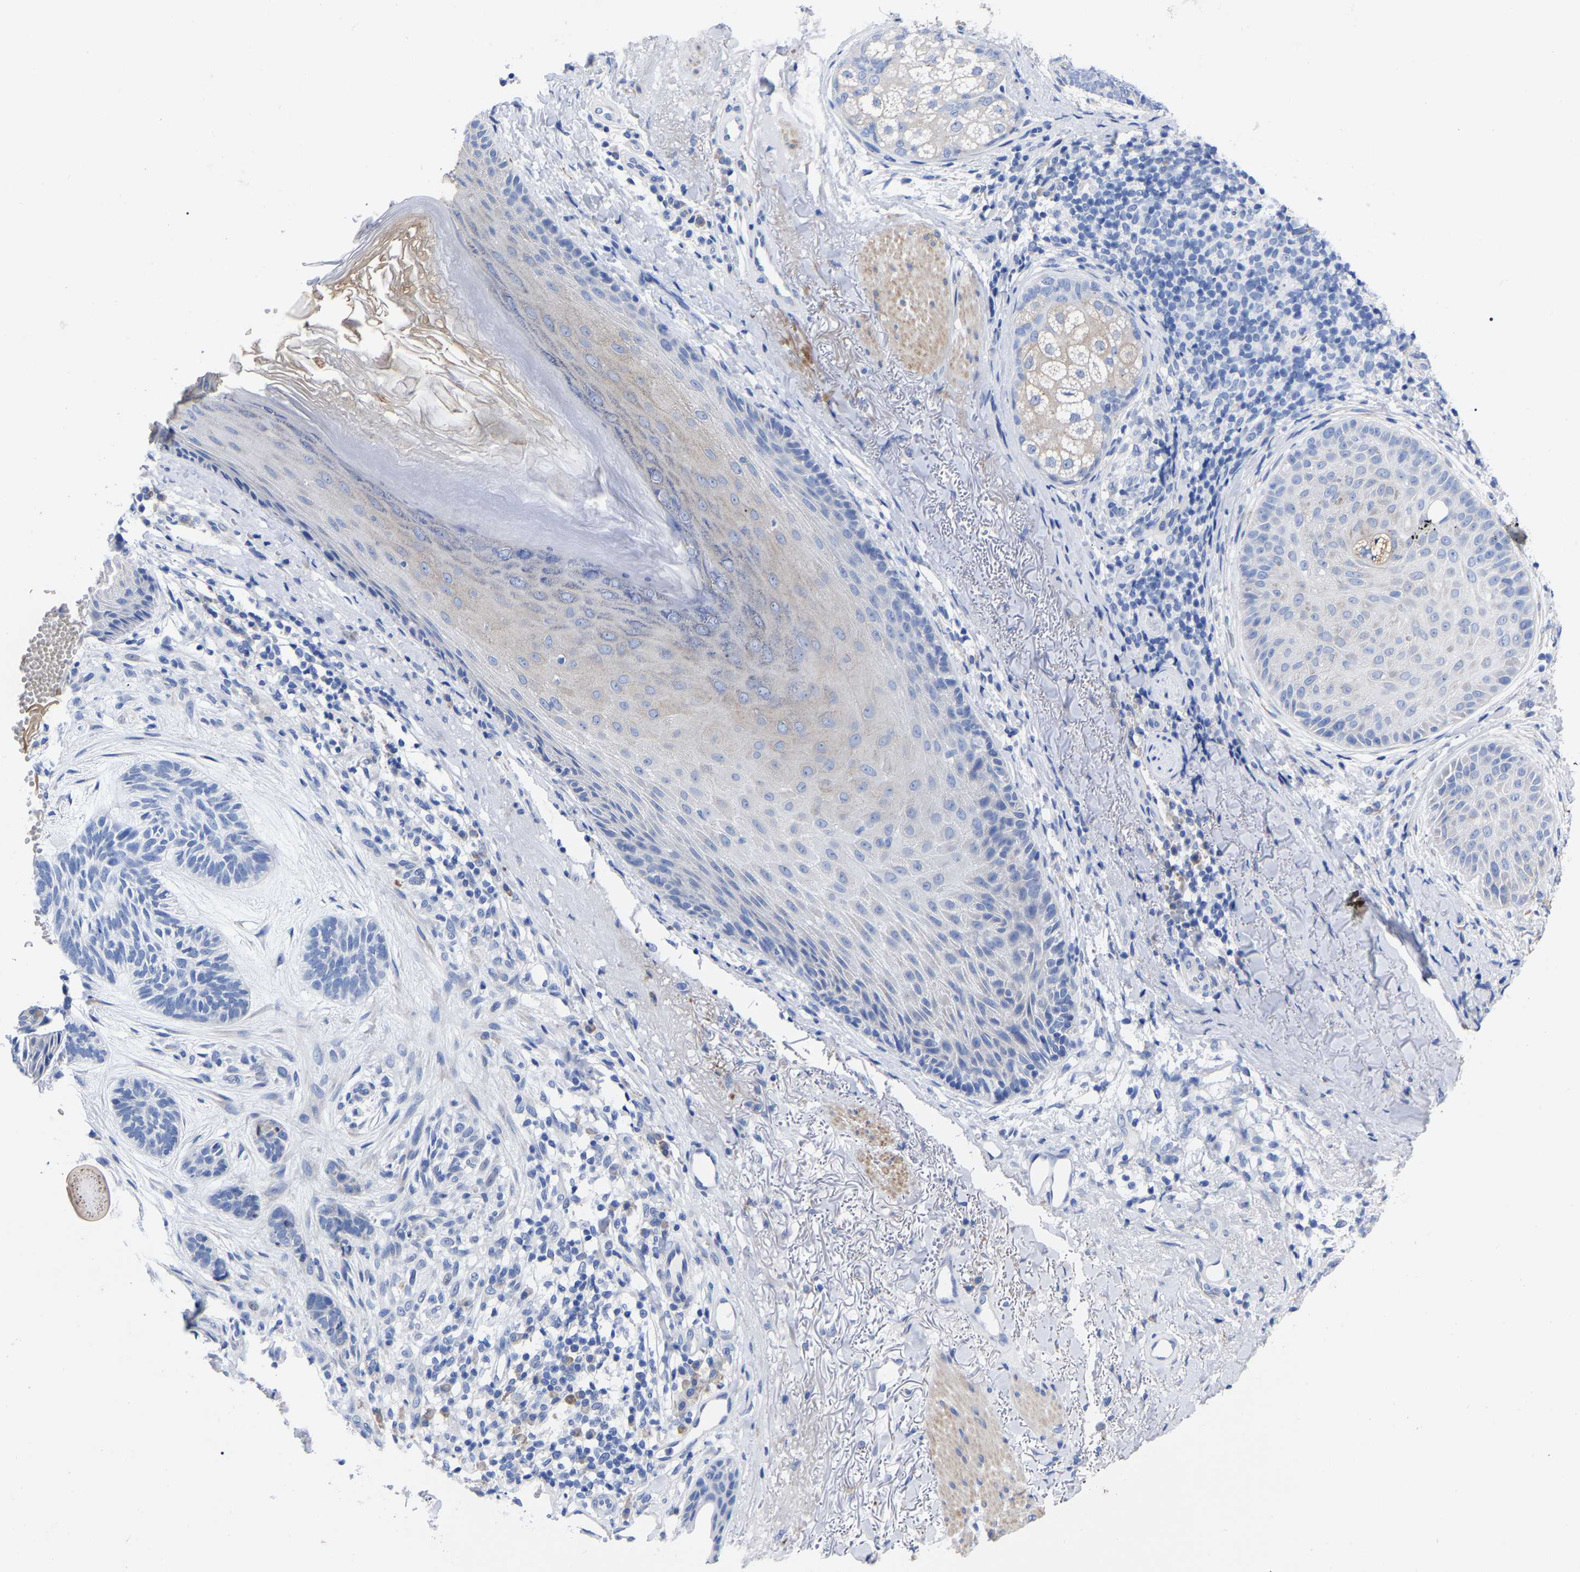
{"staining": {"intensity": "negative", "quantity": "none", "location": "none"}, "tissue": "skin cancer", "cell_type": "Tumor cells", "image_type": "cancer", "snomed": [{"axis": "morphology", "description": "Basal cell carcinoma"}, {"axis": "topography", "description": "Skin"}], "caption": "Immunohistochemical staining of human basal cell carcinoma (skin) demonstrates no significant expression in tumor cells. The staining is performed using DAB (3,3'-diaminobenzidine) brown chromogen with nuclei counter-stained in using hematoxylin.", "gene": "GDF3", "patient": {"sex": "male", "age": 55}}